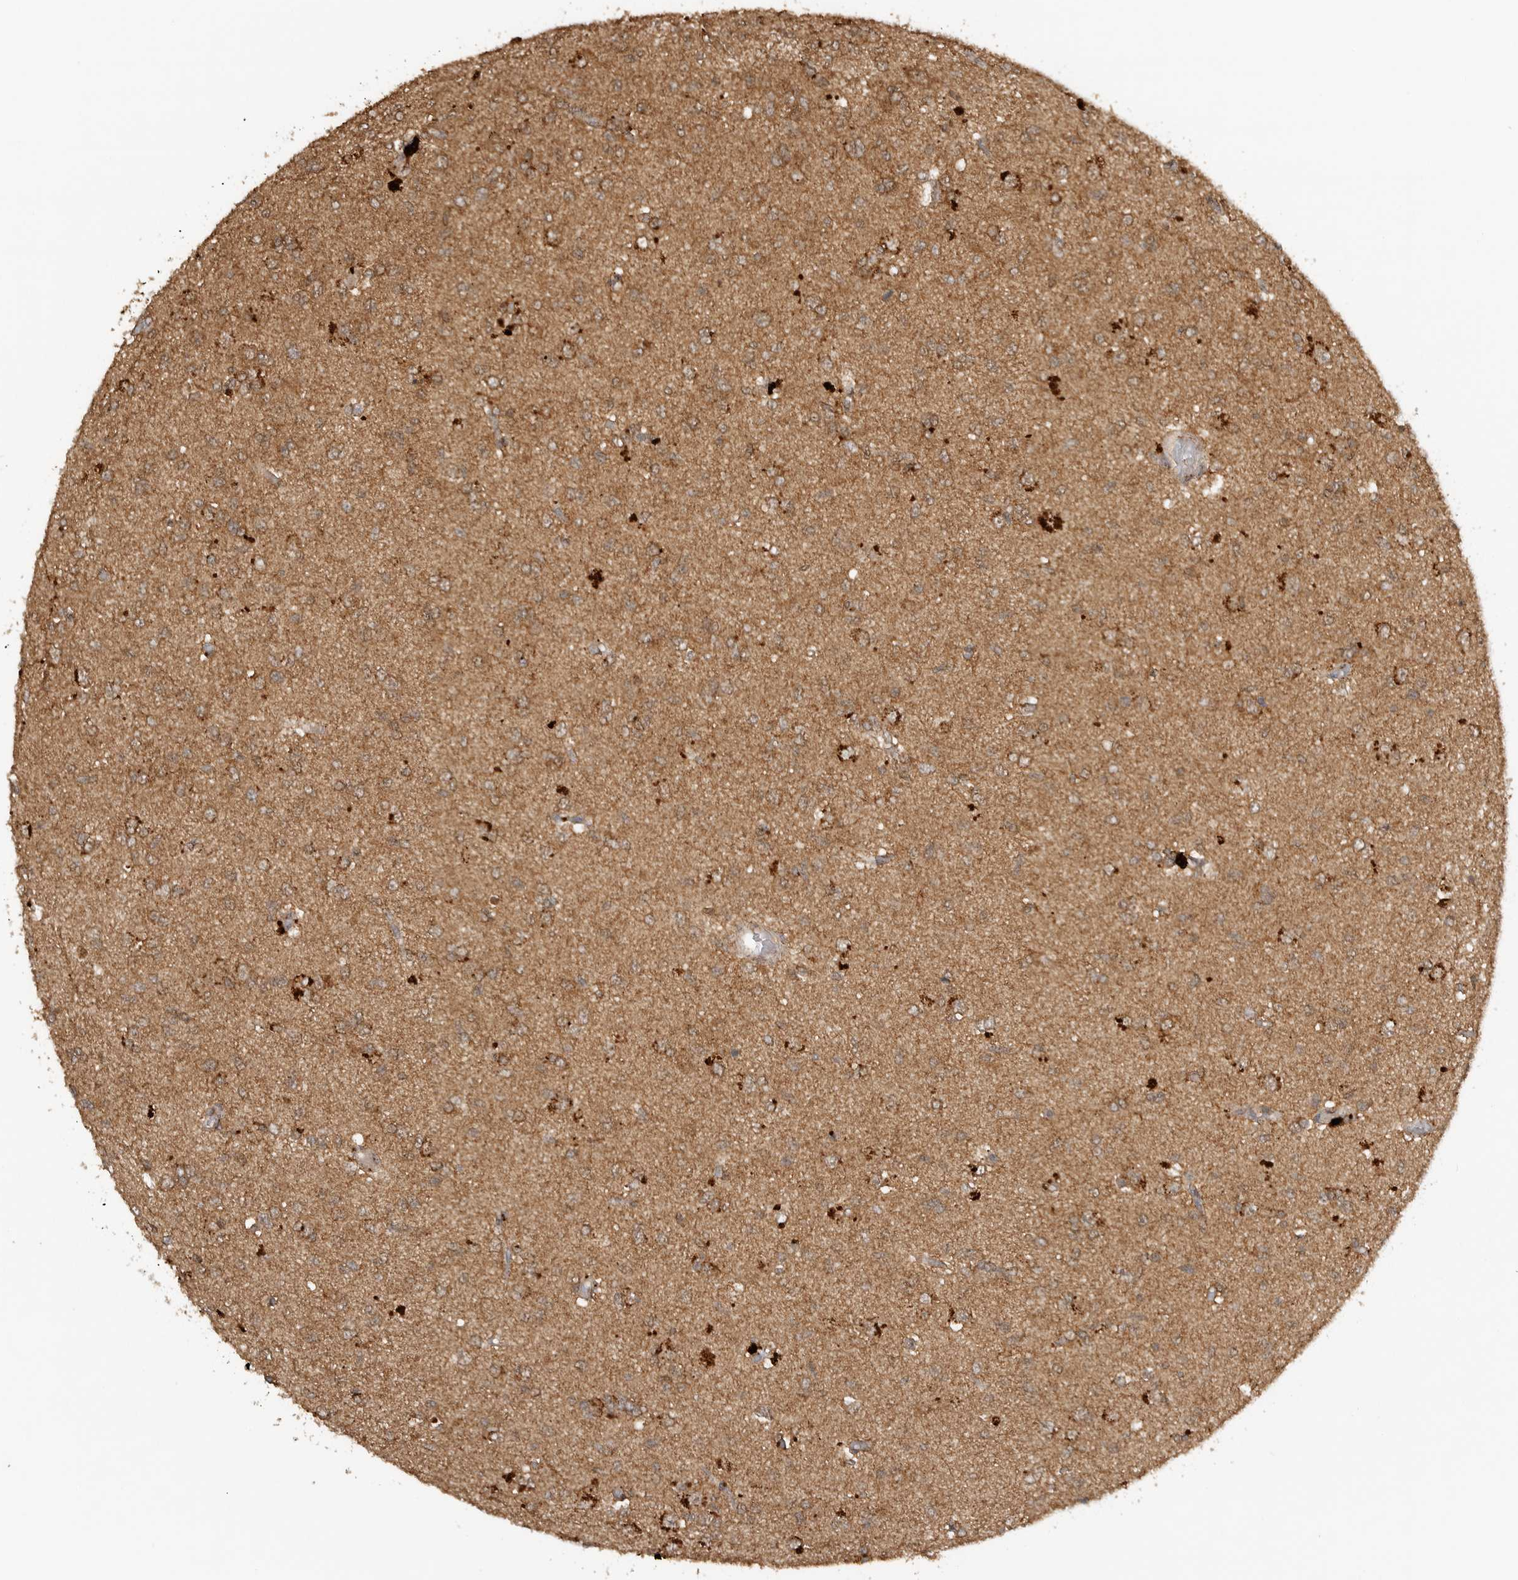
{"staining": {"intensity": "weak", "quantity": ">75%", "location": "cytoplasmic/membranous"}, "tissue": "glioma", "cell_type": "Tumor cells", "image_type": "cancer", "snomed": [{"axis": "morphology", "description": "Glioma, malignant, High grade"}, {"axis": "topography", "description": "Brain"}], "caption": "Immunohistochemical staining of human malignant glioma (high-grade) shows low levels of weak cytoplasmic/membranous protein positivity in about >75% of tumor cells. The protein of interest is shown in brown color, while the nuclei are stained blue.", "gene": "ICOSLG", "patient": {"sex": "female", "age": 59}}